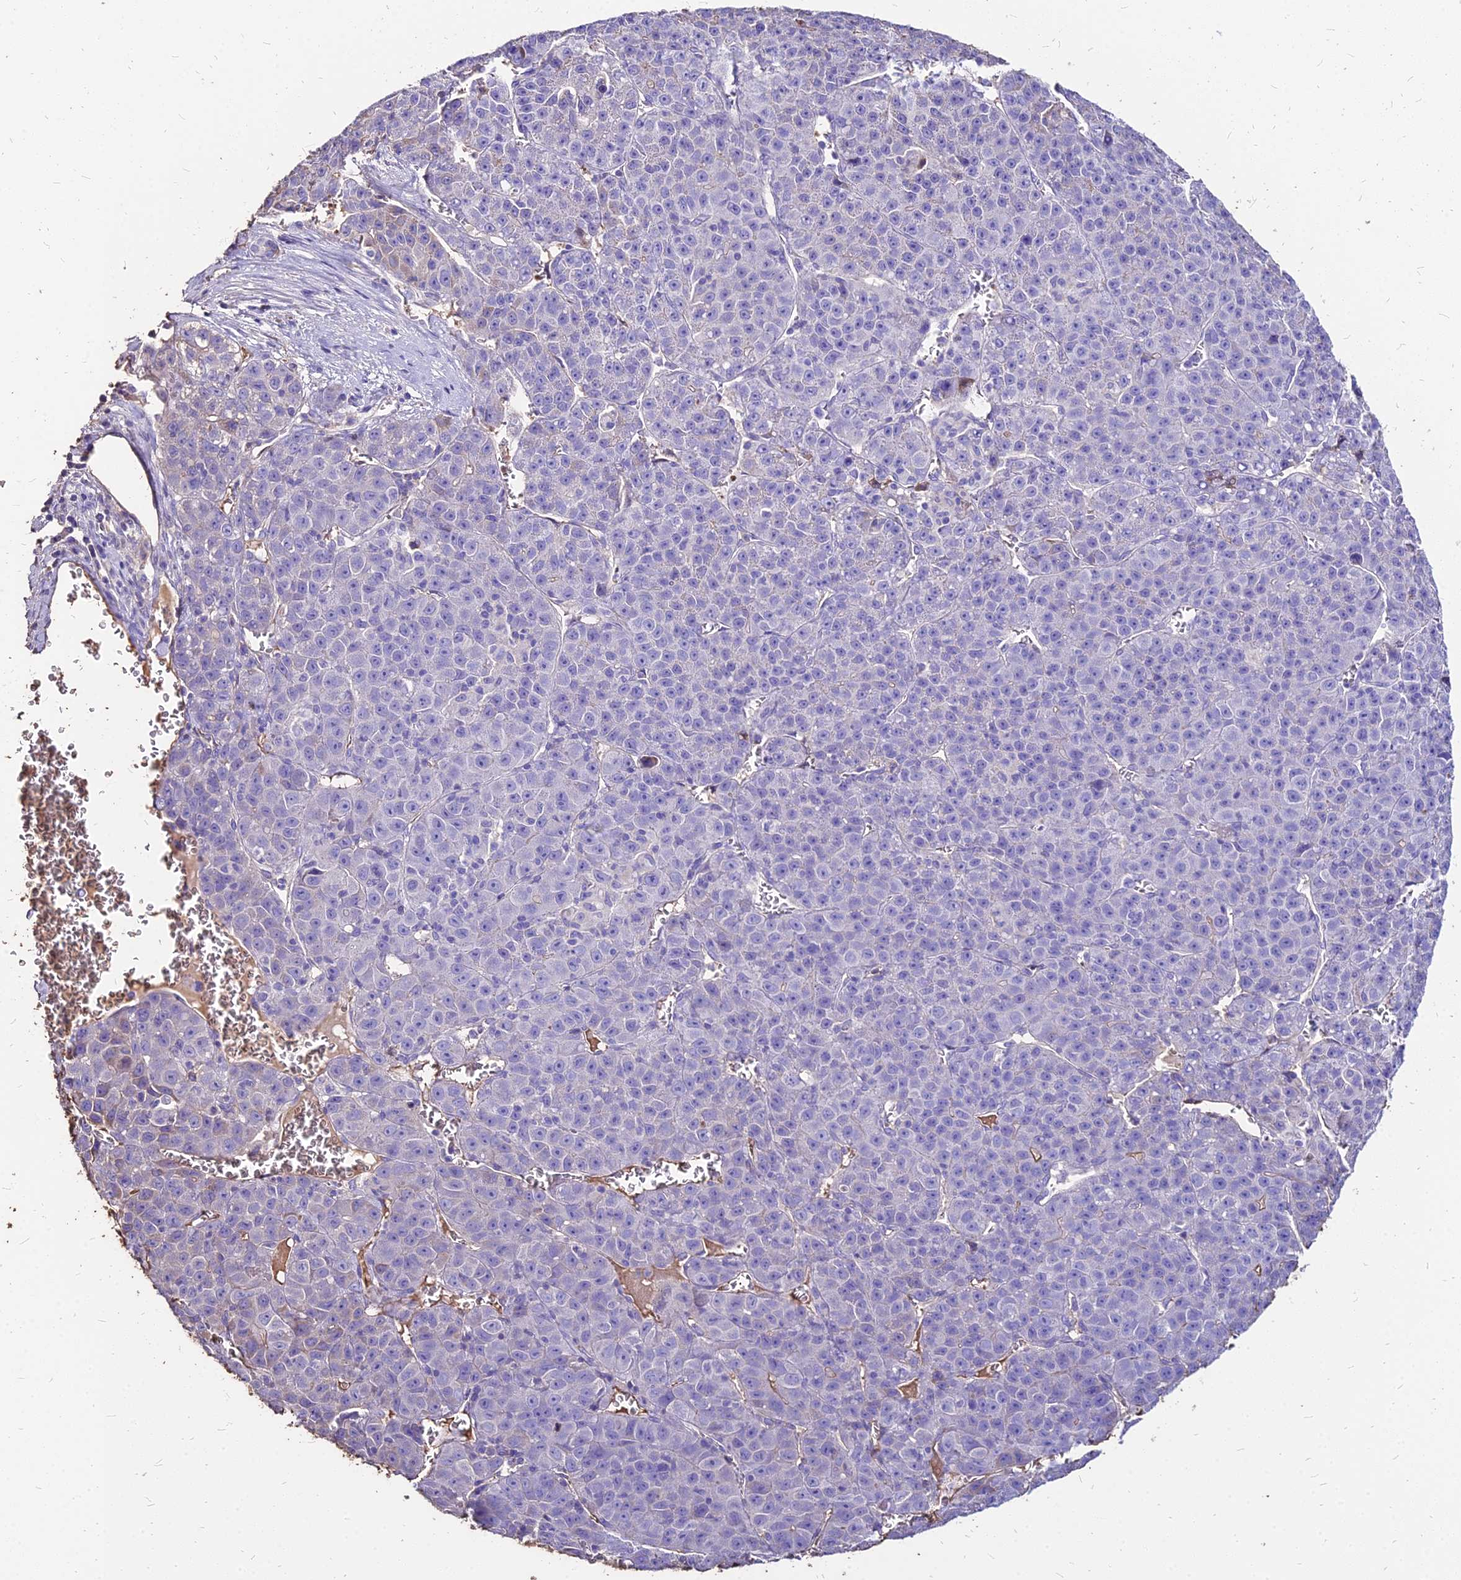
{"staining": {"intensity": "negative", "quantity": "none", "location": "none"}, "tissue": "liver cancer", "cell_type": "Tumor cells", "image_type": "cancer", "snomed": [{"axis": "morphology", "description": "Carcinoma, Hepatocellular, NOS"}, {"axis": "topography", "description": "Liver"}], "caption": "Immunohistochemical staining of liver hepatocellular carcinoma demonstrates no significant staining in tumor cells. The staining is performed using DAB (3,3'-diaminobenzidine) brown chromogen with nuclei counter-stained in using hematoxylin.", "gene": "NME5", "patient": {"sex": "female", "age": 53}}